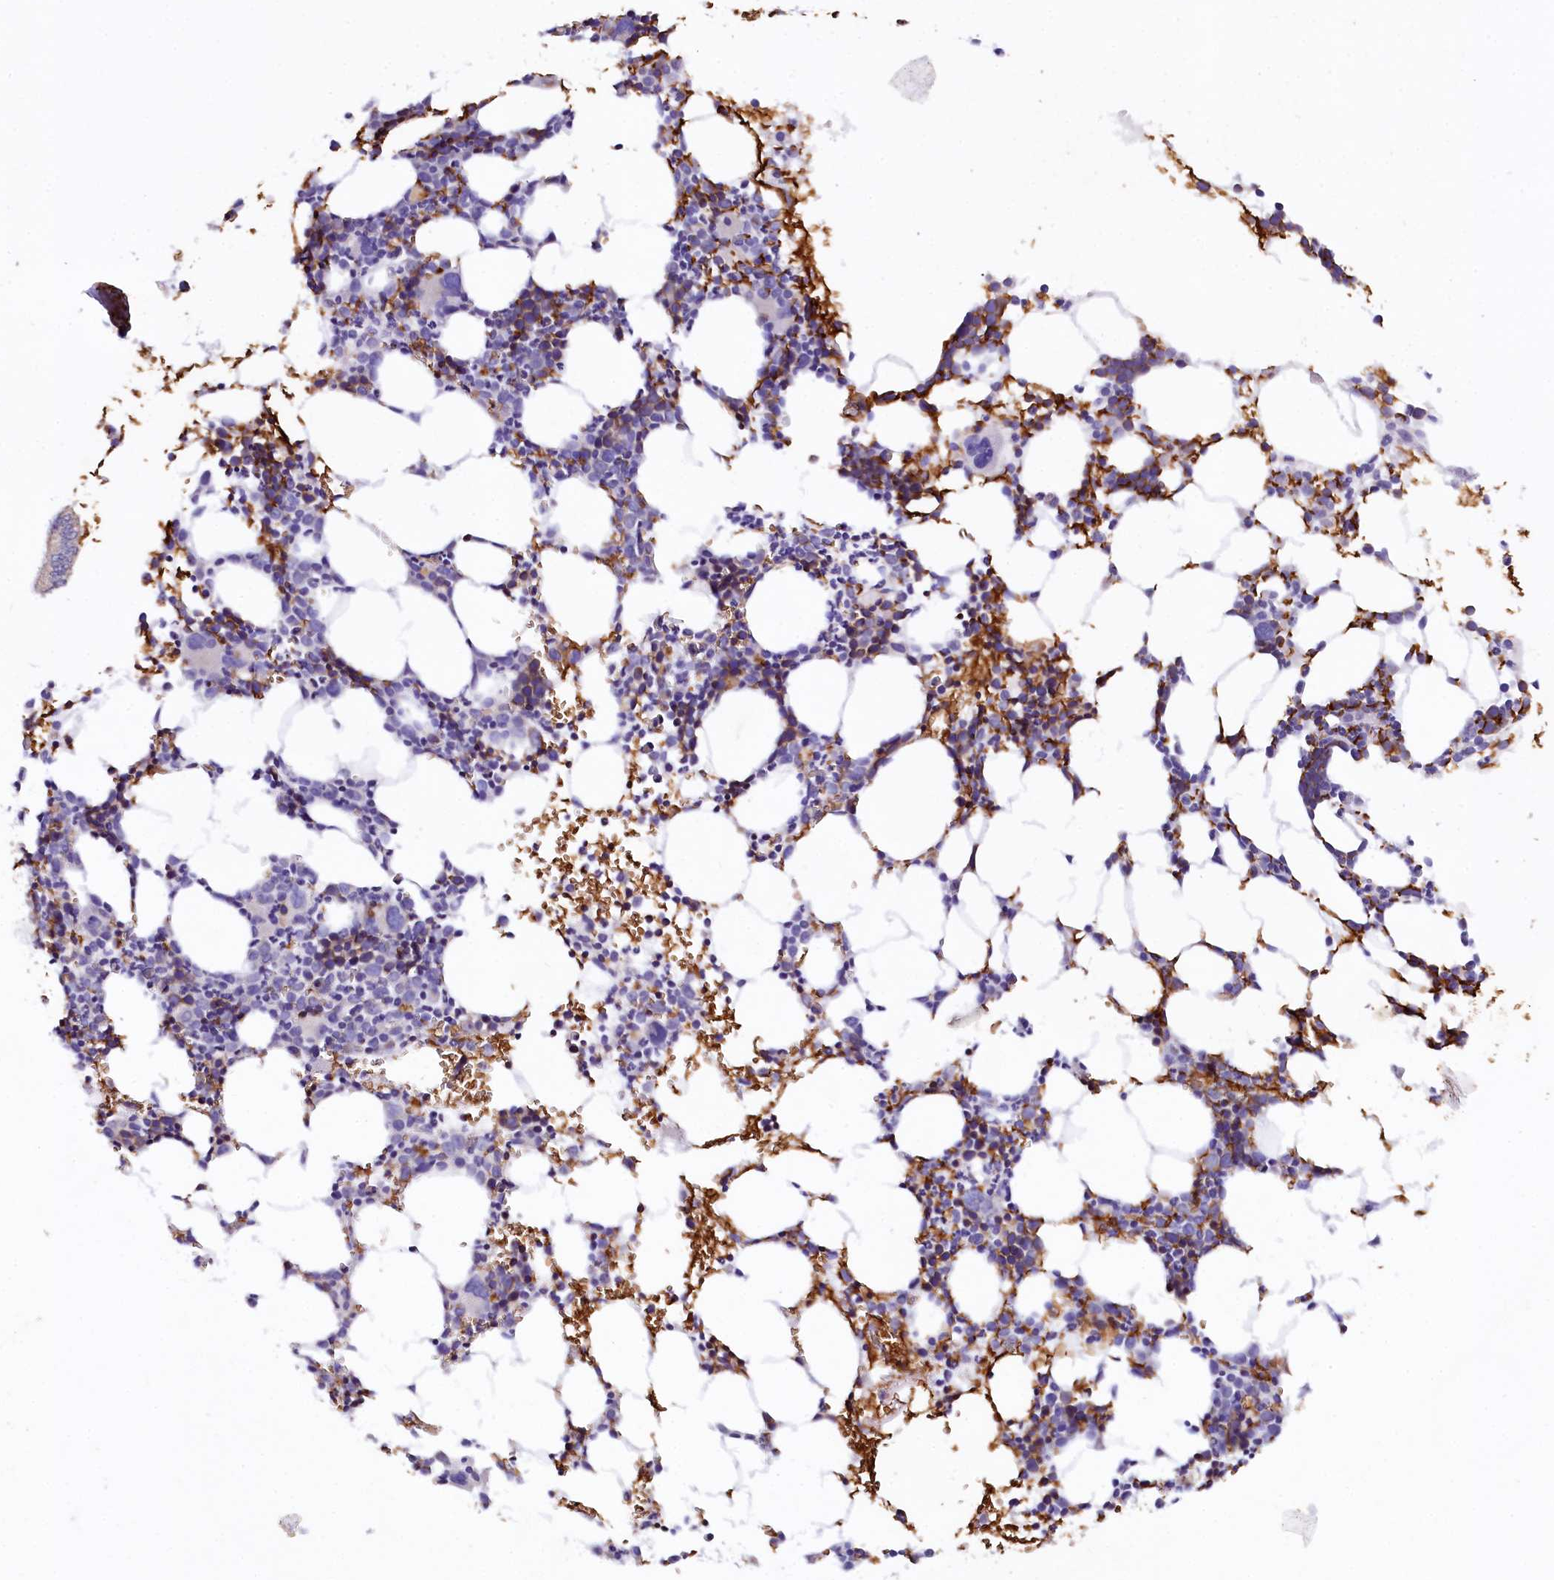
{"staining": {"intensity": "moderate", "quantity": "<25%", "location": "cytoplasmic/membranous"}, "tissue": "bone marrow", "cell_type": "Hematopoietic cells", "image_type": "normal", "snomed": [{"axis": "morphology", "description": "Normal tissue, NOS"}, {"axis": "topography", "description": "Bone marrow"}], "caption": "Immunohistochemical staining of normal bone marrow displays moderate cytoplasmic/membranous protein staining in about <25% of hematopoietic cells.", "gene": "CEP295", "patient": {"sex": "female", "age": 89}}